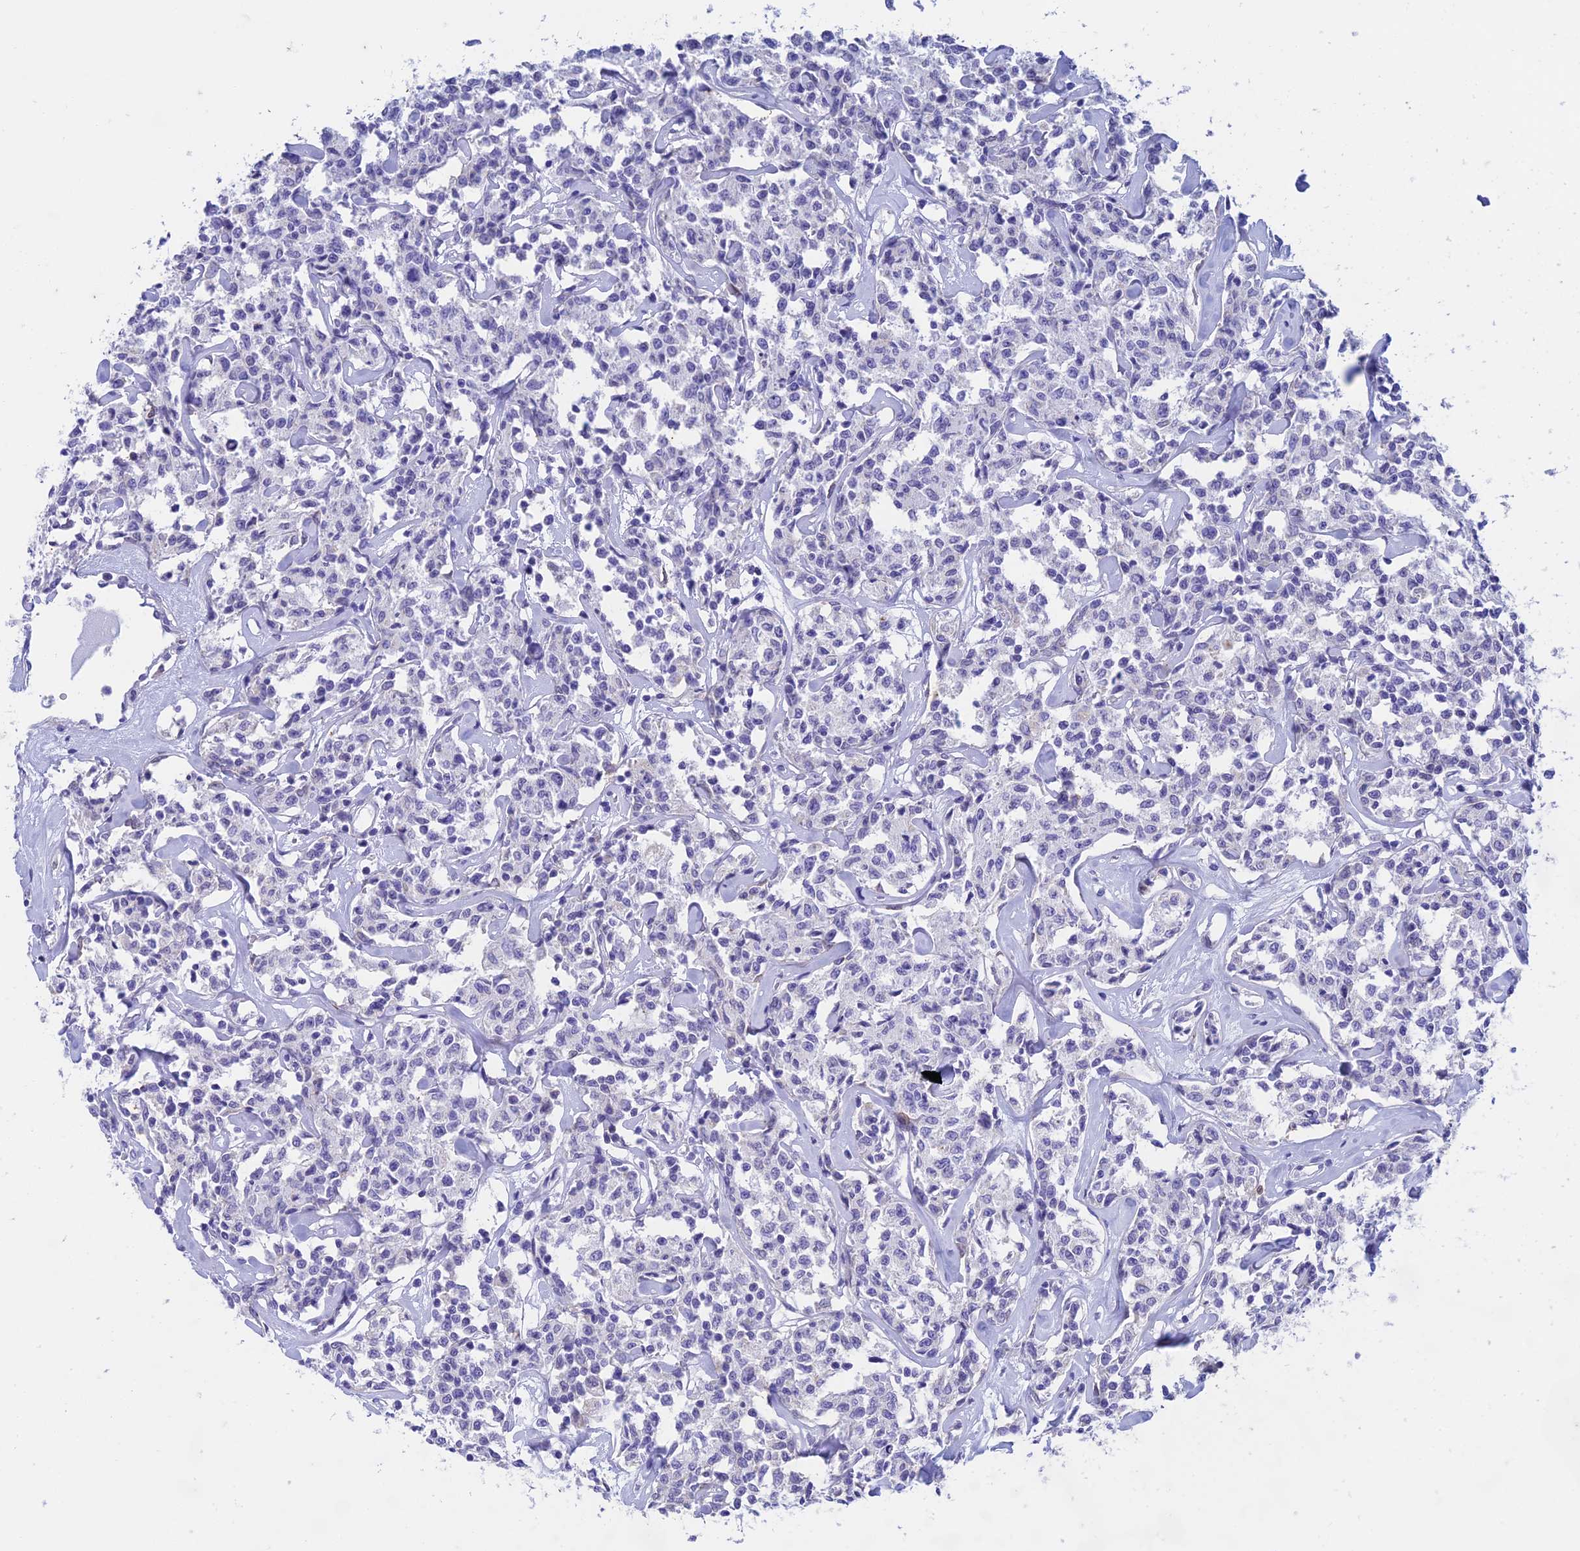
{"staining": {"intensity": "negative", "quantity": "none", "location": "none"}, "tissue": "lymphoma", "cell_type": "Tumor cells", "image_type": "cancer", "snomed": [{"axis": "morphology", "description": "Malignant lymphoma, non-Hodgkin's type, Low grade"}, {"axis": "topography", "description": "Small intestine"}], "caption": "Lymphoma was stained to show a protein in brown. There is no significant expression in tumor cells. (DAB IHC with hematoxylin counter stain).", "gene": "FGF7", "patient": {"sex": "female", "age": 59}}